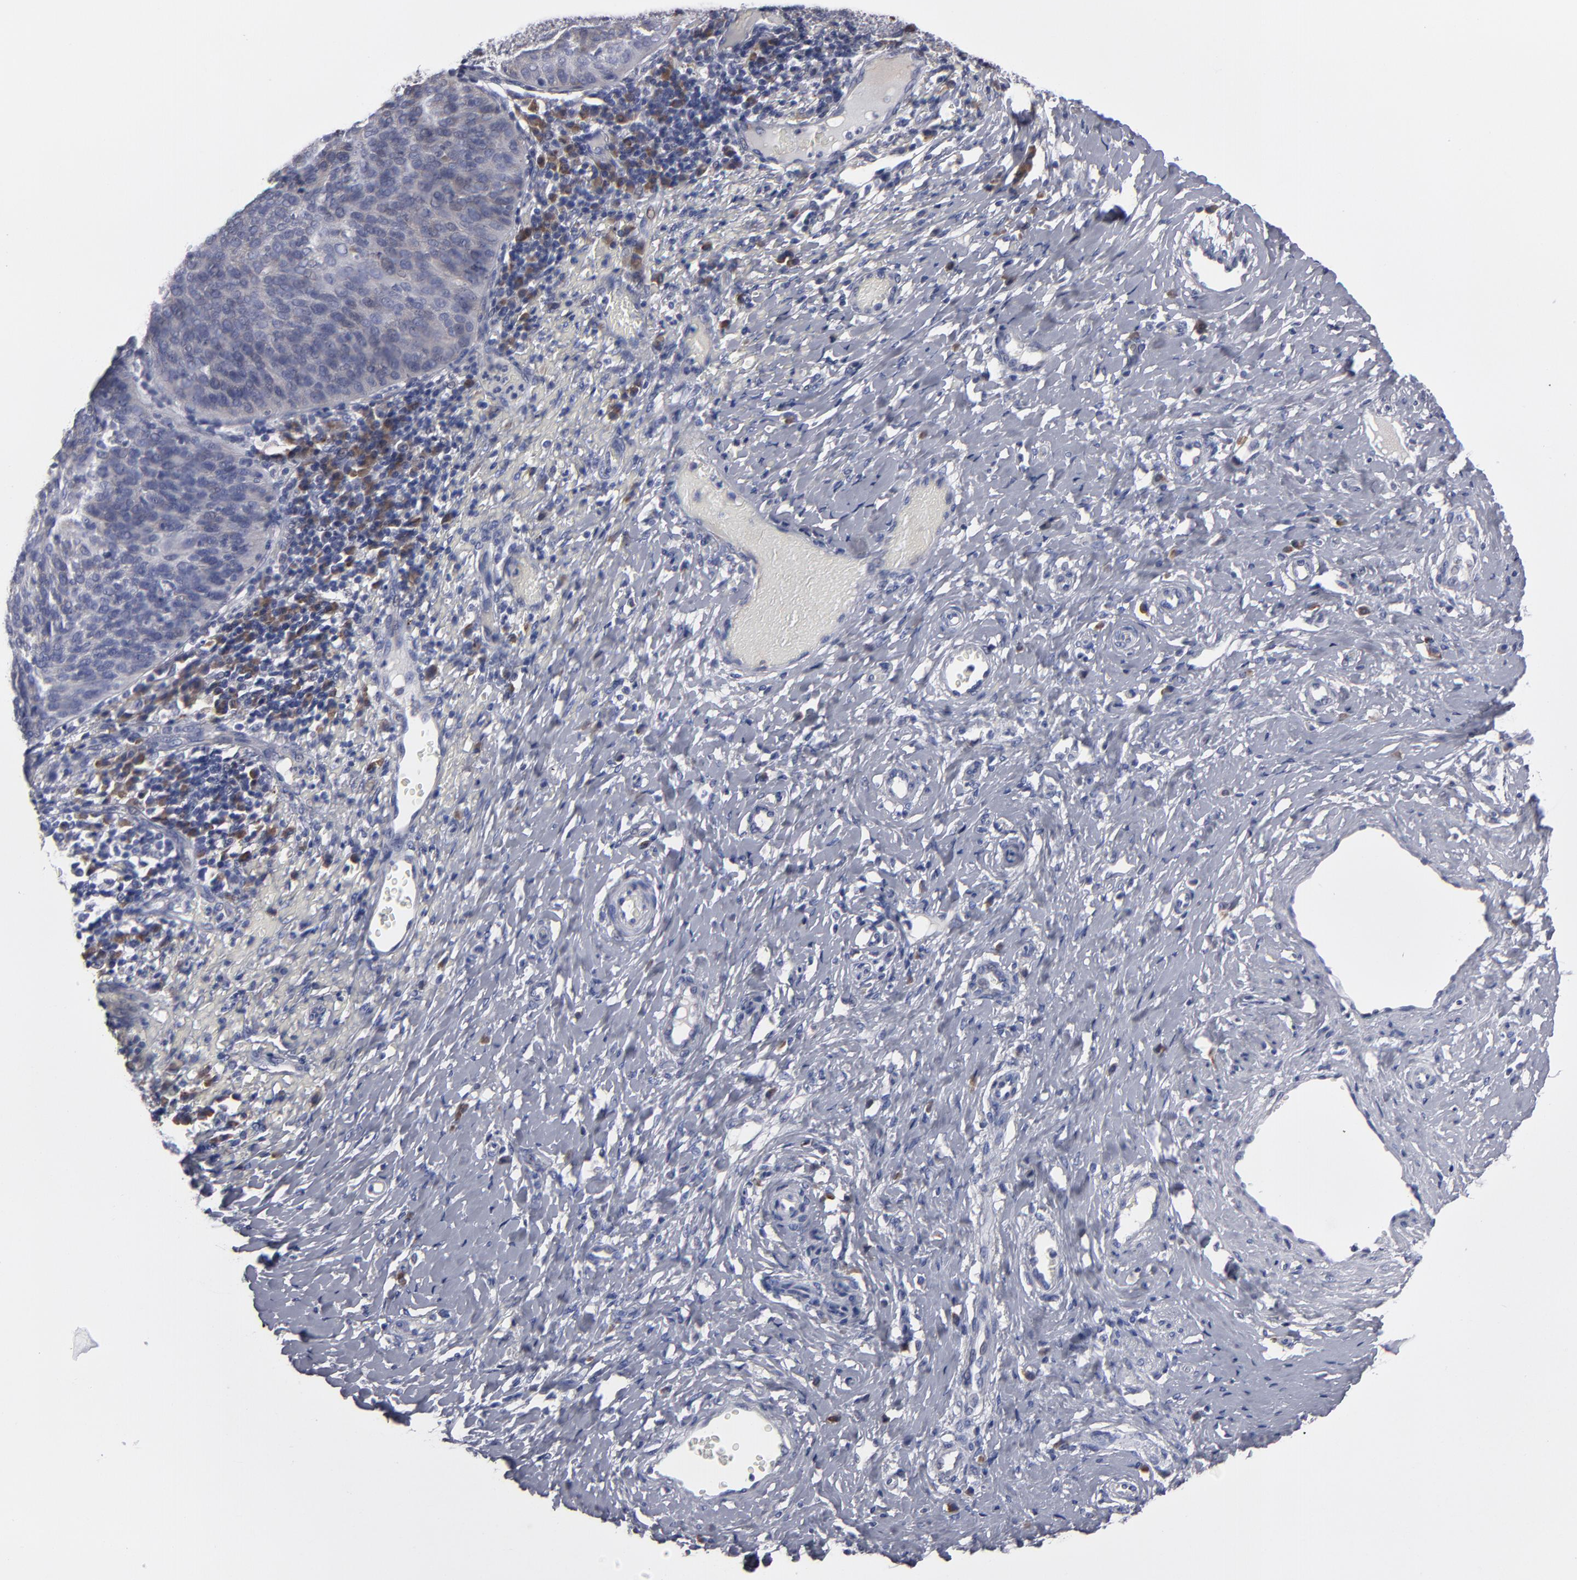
{"staining": {"intensity": "weak", "quantity": "25%-75%", "location": "cytoplasmic/membranous"}, "tissue": "cervical cancer", "cell_type": "Tumor cells", "image_type": "cancer", "snomed": [{"axis": "morphology", "description": "Normal tissue, NOS"}, {"axis": "morphology", "description": "Squamous cell carcinoma, NOS"}, {"axis": "topography", "description": "Cervix"}], "caption": "A high-resolution photomicrograph shows IHC staining of cervical cancer (squamous cell carcinoma), which demonstrates weak cytoplasmic/membranous positivity in about 25%-75% of tumor cells. (DAB (3,3'-diaminobenzidine) = brown stain, brightfield microscopy at high magnification).", "gene": "CCDC80", "patient": {"sex": "female", "age": 39}}